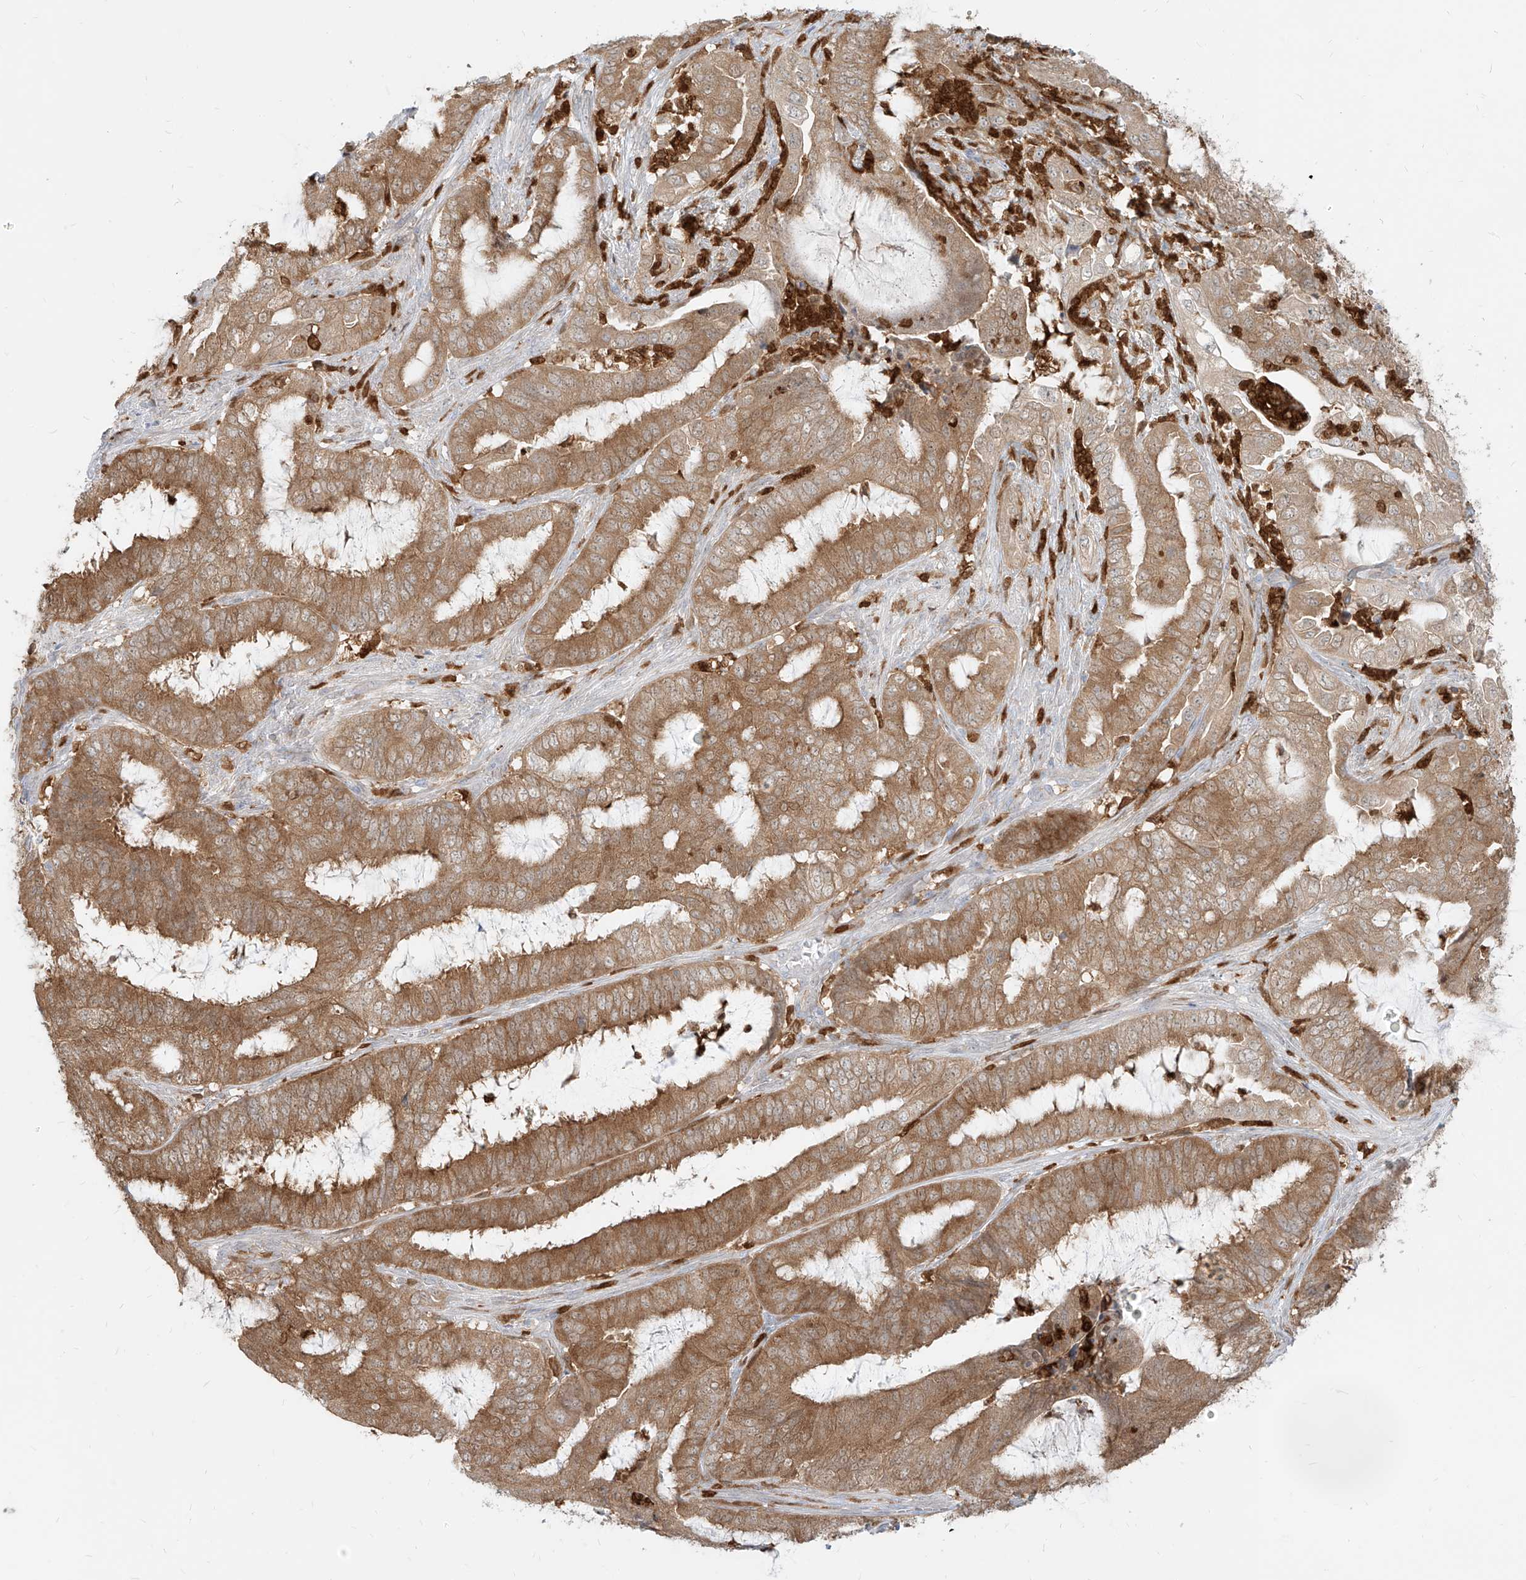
{"staining": {"intensity": "moderate", "quantity": ">75%", "location": "cytoplasmic/membranous"}, "tissue": "endometrial cancer", "cell_type": "Tumor cells", "image_type": "cancer", "snomed": [{"axis": "morphology", "description": "Adenocarcinoma, NOS"}, {"axis": "topography", "description": "Endometrium"}], "caption": "A brown stain highlights moderate cytoplasmic/membranous staining of a protein in human endometrial cancer tumor cells.", "gene": "PGD", "patient": {"sex": "female", "age": 51}}